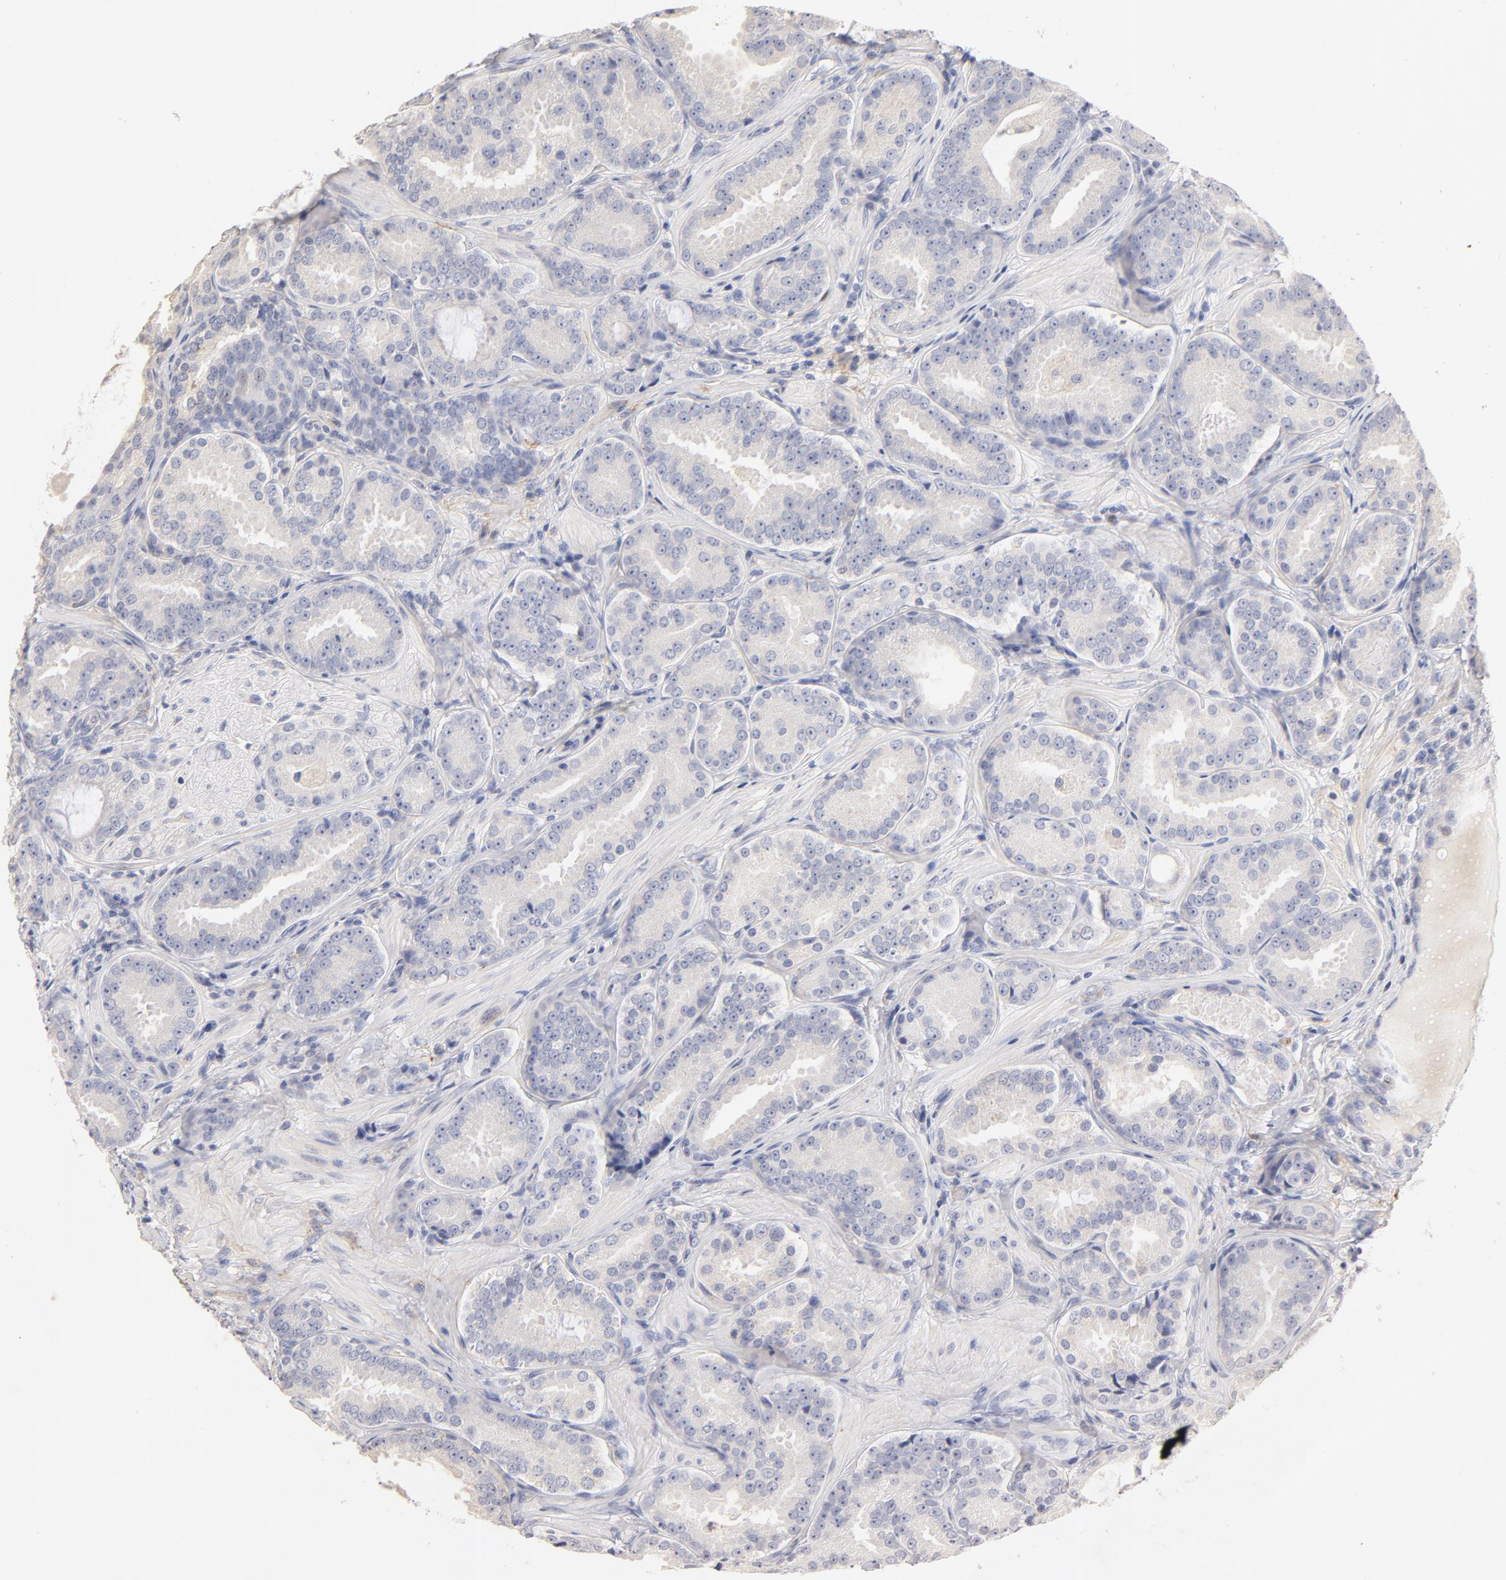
{"staining": {"intensity": "negative", "quantity": "none", "location": "none"}, "tissue": "prostate cancer", "cell_type": "Tumor cells", "image_type": "cancer", "snomed": [{"axis": "morphology", "description": "Adenocarcinoma, Low grade"}, {"axis": "topography", "description": "Prostate"}], "caption": "A histopathology image of prostate cancer (adenocarcinoma (low-grade)) stained for a protein reveals no brown staining in tumor cells.", "gene": "ITGA8", "patient": {"sex": "male", "age": 59}}